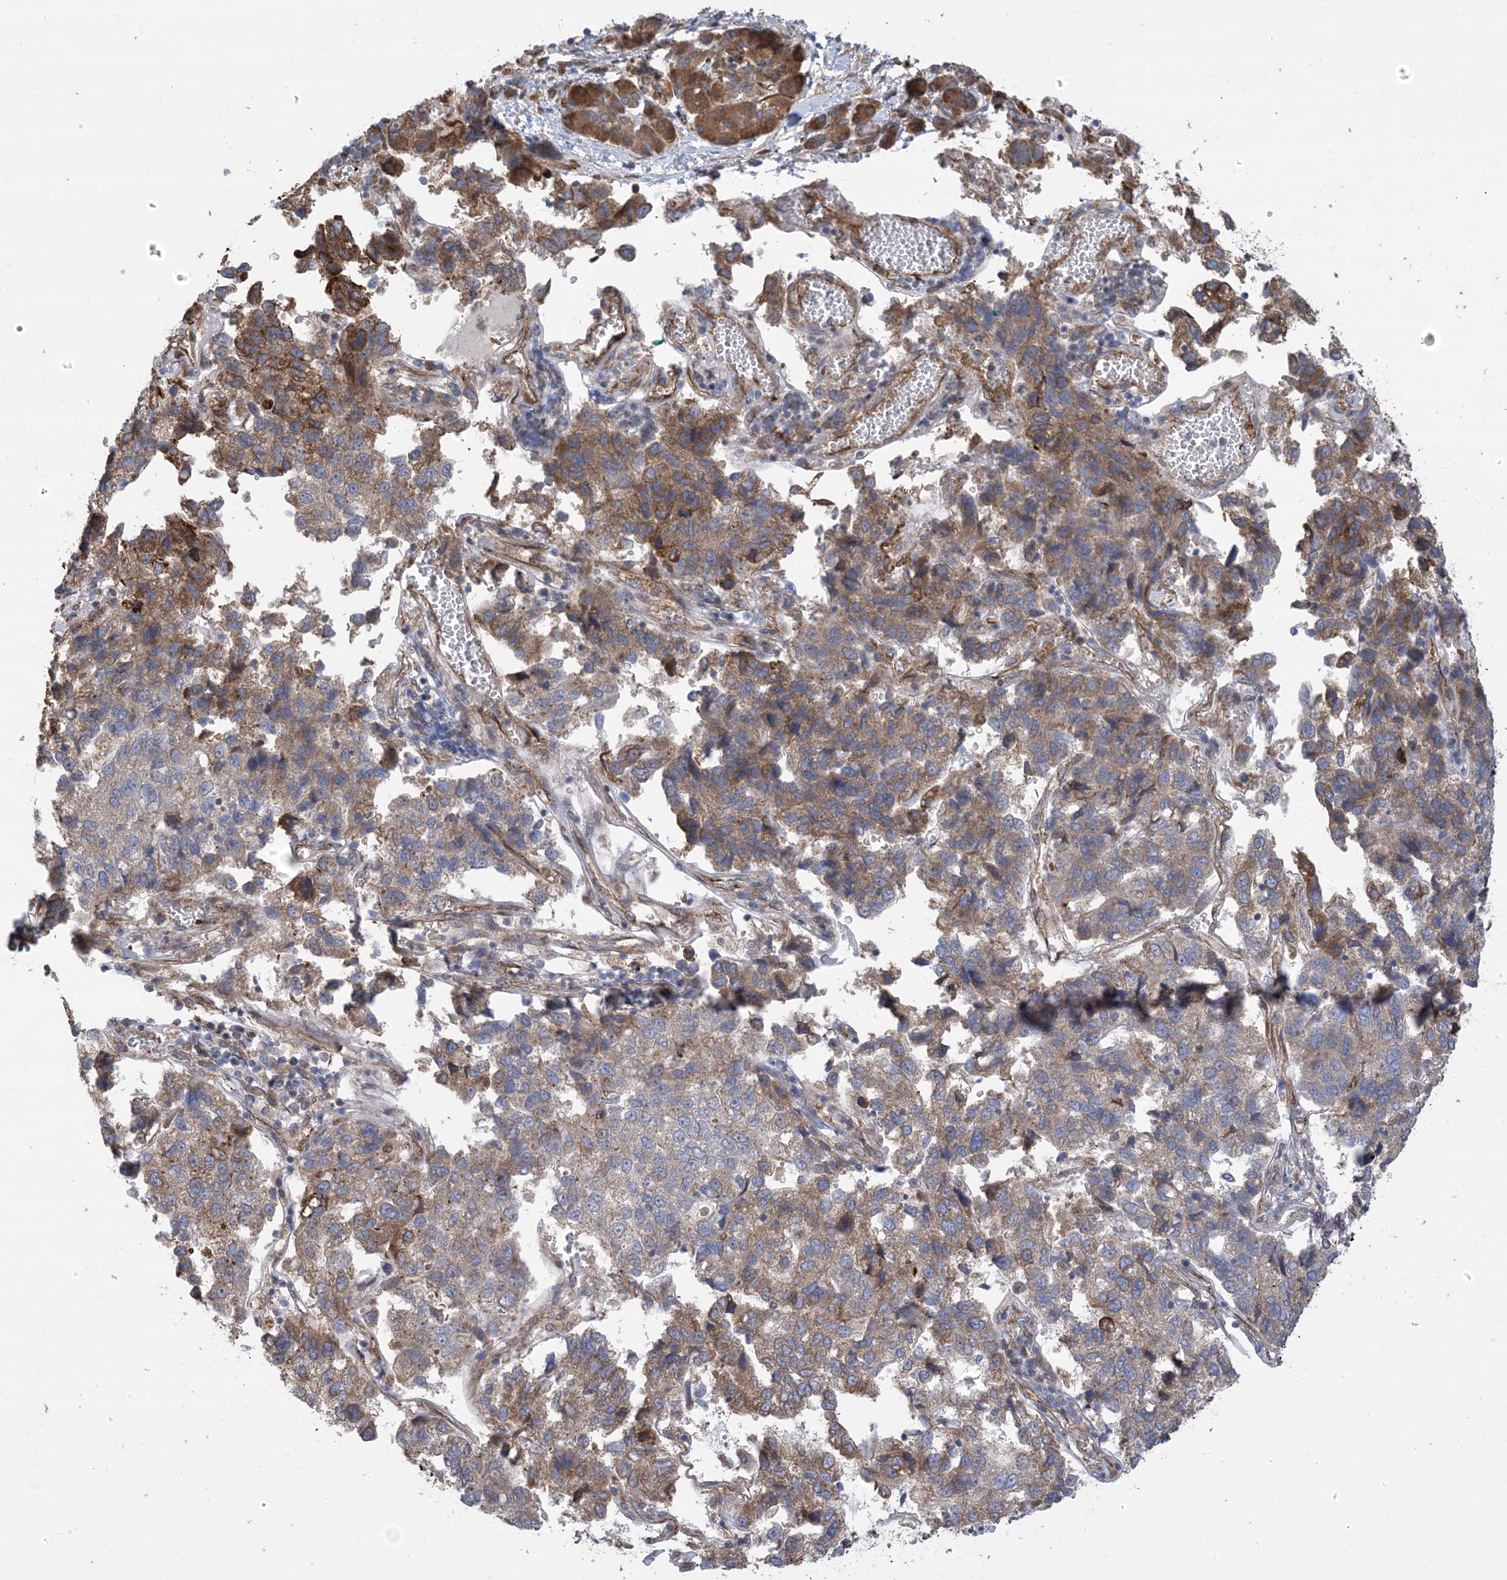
{"staining": {"intensity": "moderate", "quantity": "25%-75%", "location": "cytoplasmic/membranous"}, "tissue": "pancreatic cancer", "cell_type": "Tumor cells", "image_type": "cancer", "snomed": [{"axis": "morphology", "description": "Adenocarcinoma, NOS"}, {"axis": "topography", "description": "Pancreas"}], "caption": "High-power microscopy captured an immunohistochemistry histopathology image of pancreatic adenocarcinoma, revealing moderate cytoplasmic/membranous staining in about 25%-75% of tumor cells.", "gene": "CLEC16A", "patient": {"sex": "female", "age": 61}}